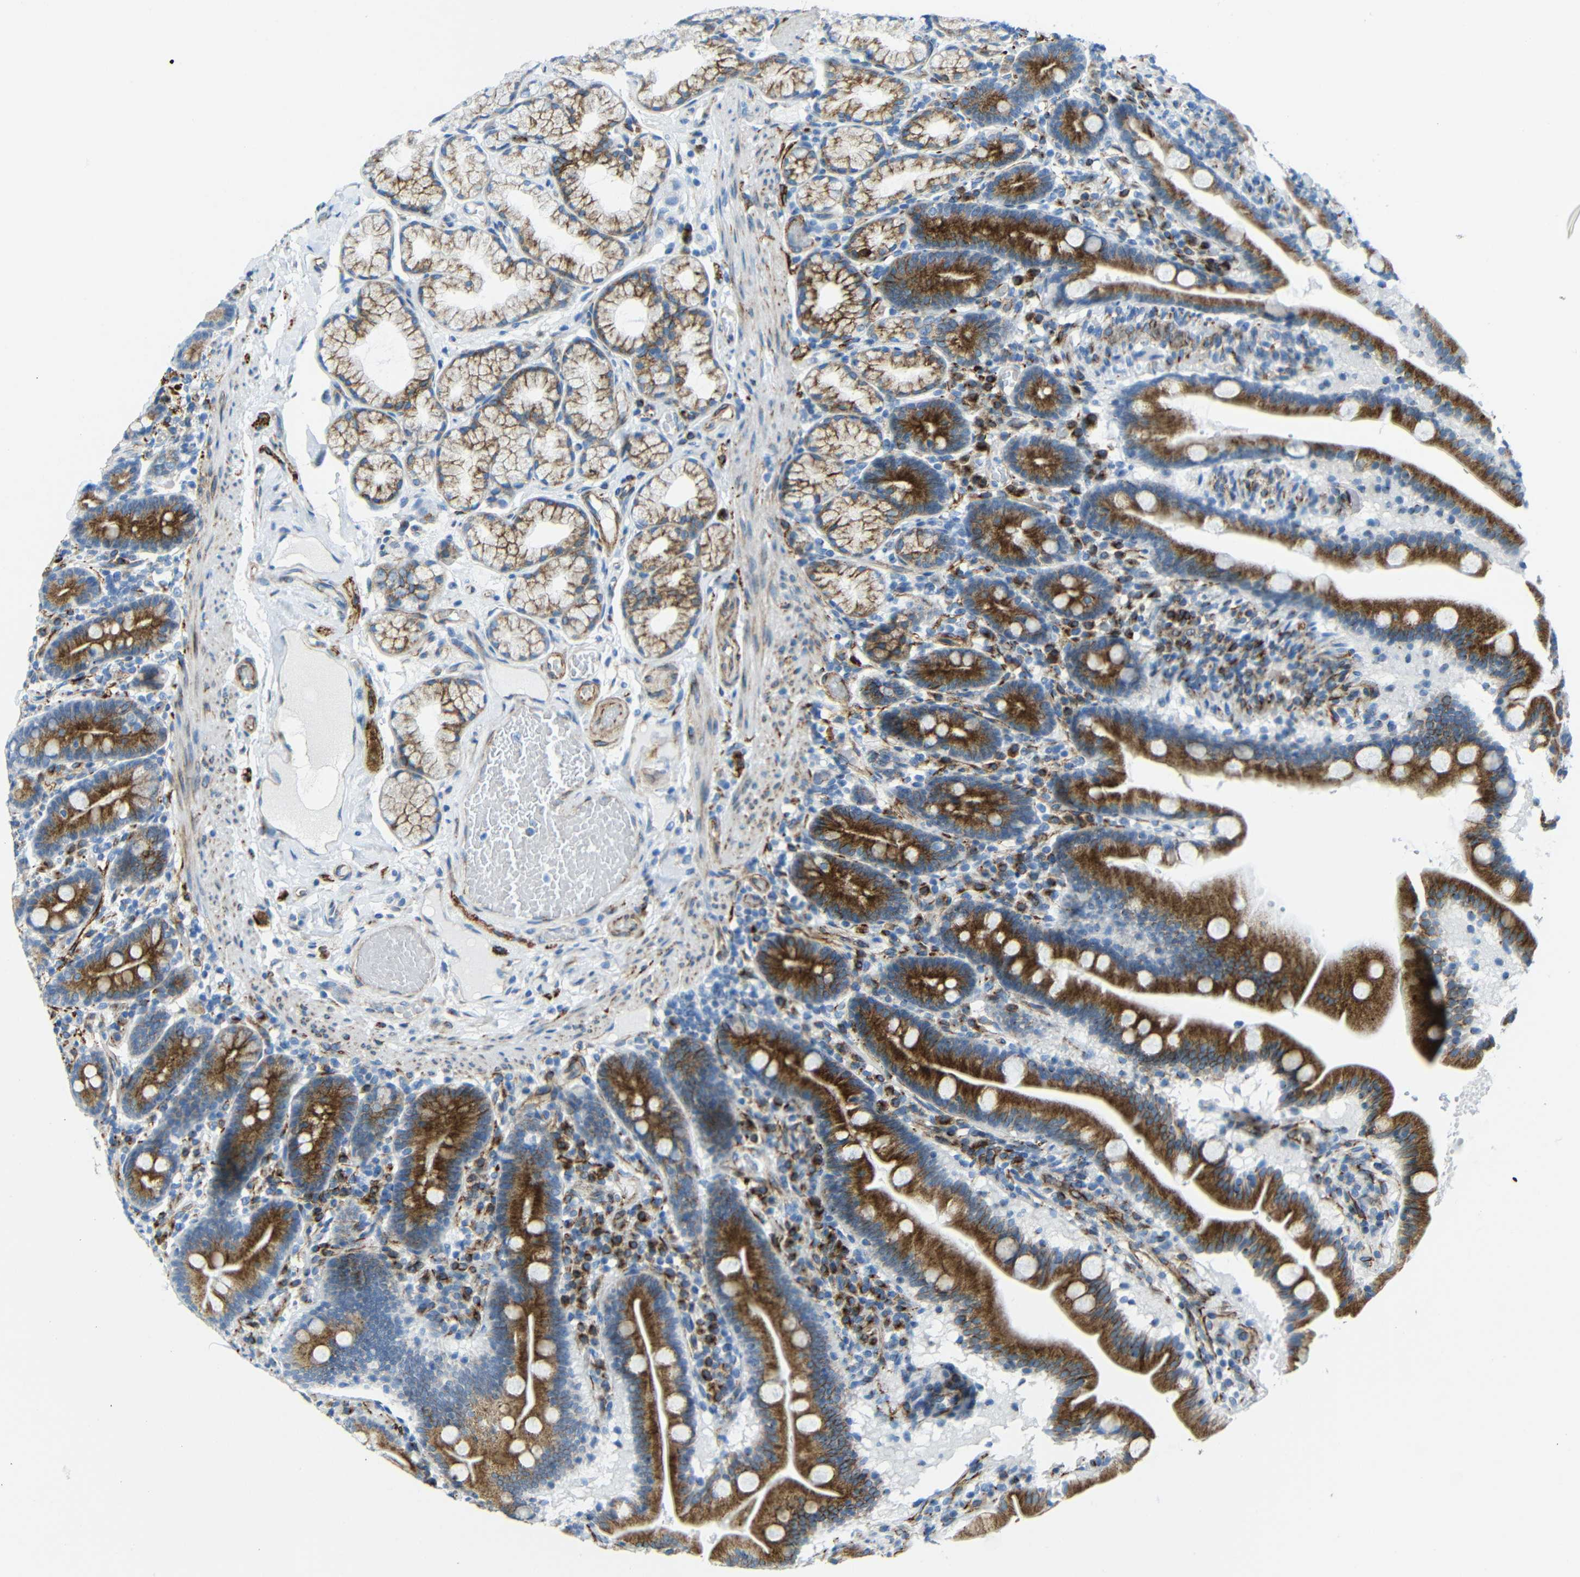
{"staining": {"intensity": "strong", "quantity": ">75%", "location": "cytoplasmic/membranous"}, "tissue": "duodenum", "cell_type": "Glandular cells", "image_type": "normal", "snomed": [{"axis": "morphology", "description": "Normal tissue, NOS"}, {"axis": "topography", "description": "Duodenum"}], "caption": "Immunohistochemical staining of normal duodenum displays strong cytoplasmic/membranous protein staining in about >75% of glandular cells.", "gene": "TUBB4B", "patient": {"sex": "male", "age": 54}}